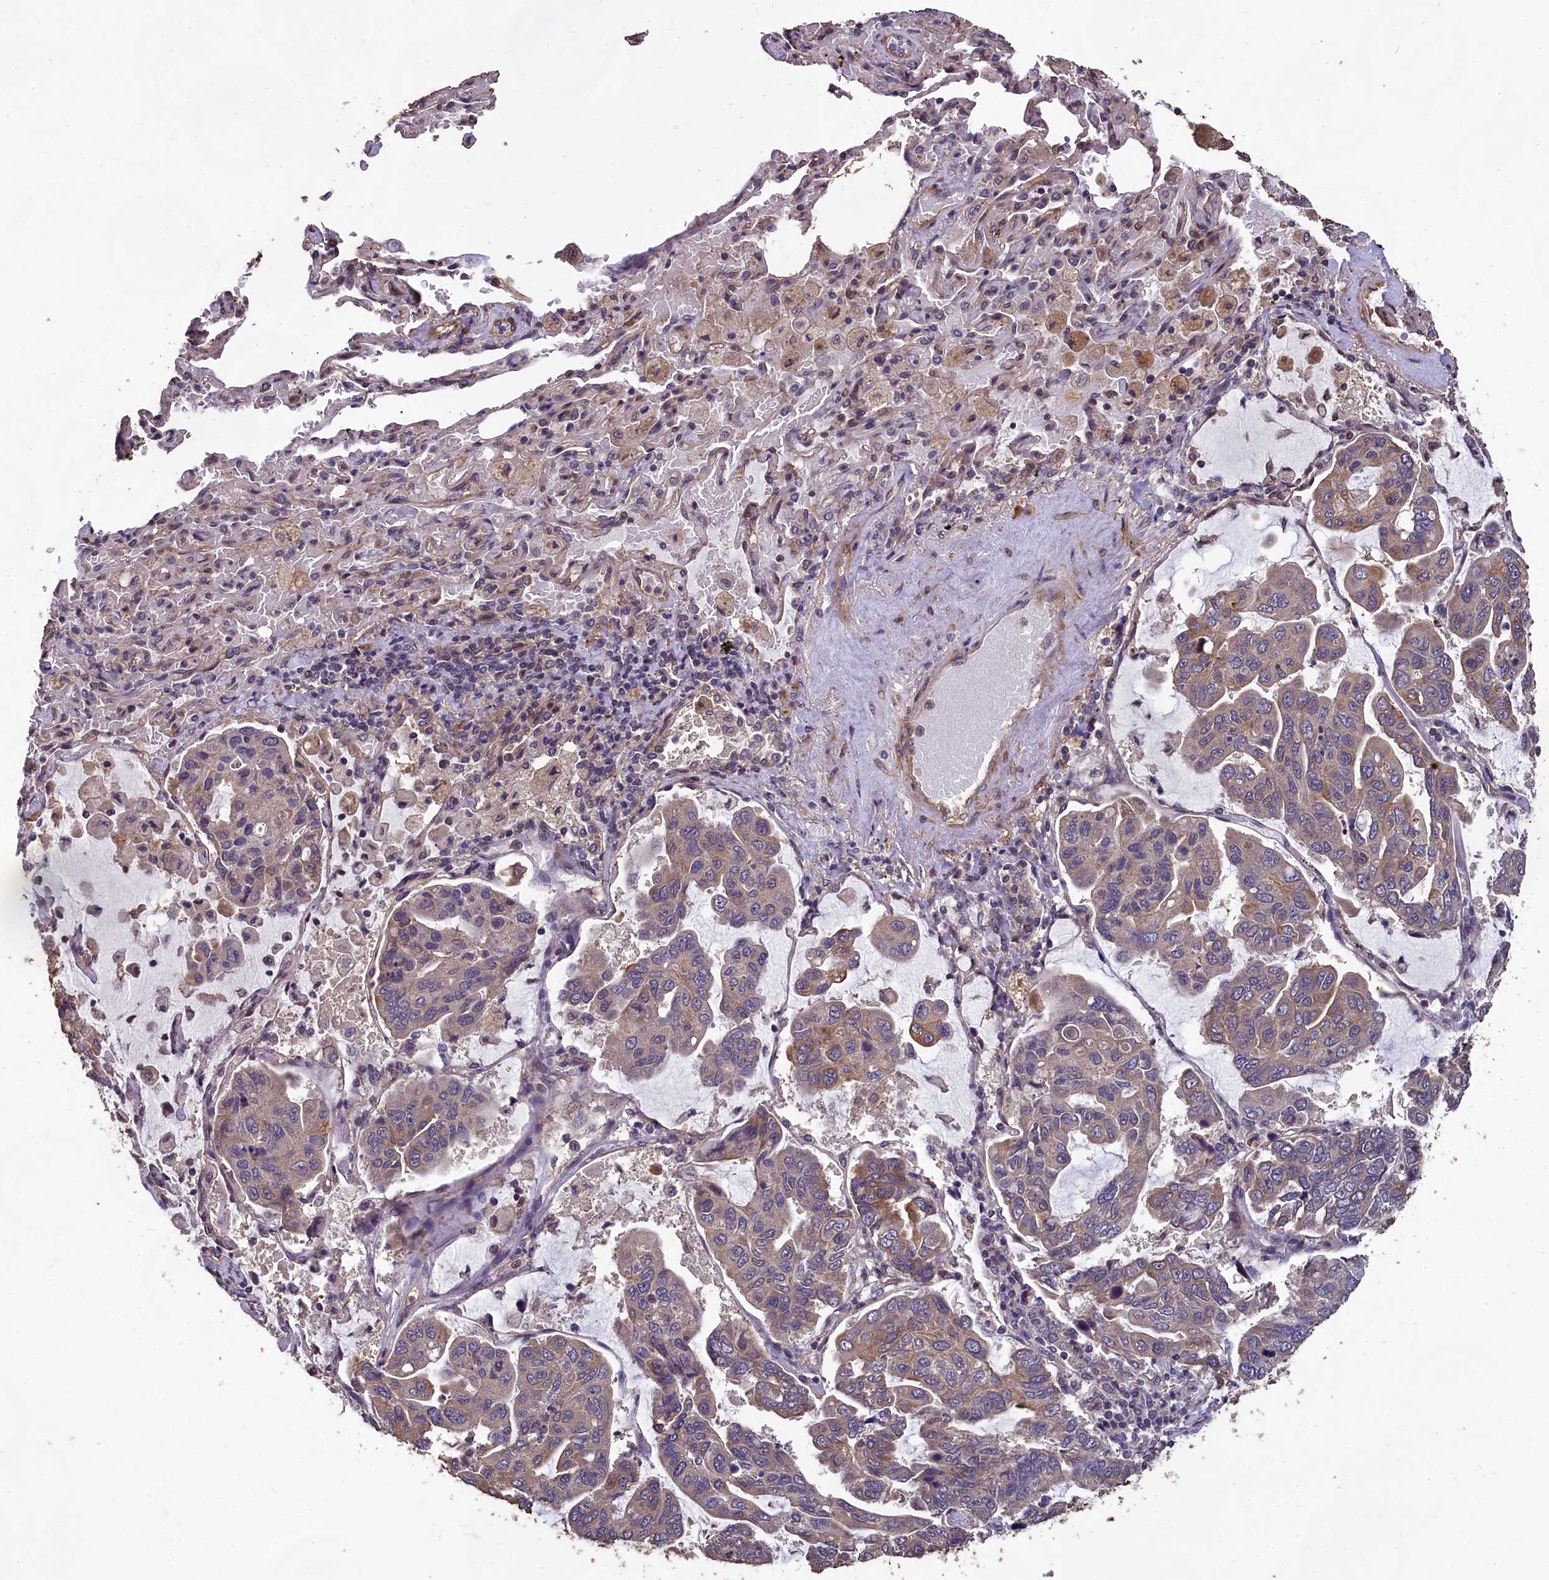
{"staining": {"intensity": "moderate", "quantity": "<25%", "location": "cytoplasmic/membranous"}, "tissue": "lung cancer", "cell_type": "Tumor cells", "image_type": "cancer", "snomed": [{"axis": "morphology", "description": "Adenocarcinoma, NOS"}, {"axis": "topography", "description": "Lung"}], "caption": "IHC of lung adenocarcinoma displays low levels of moderate cytoplasmic/membranous expression in about <25% of tumor cells.", "gene": "CHD9", "patient": {"sex": "male", "age": 64}}